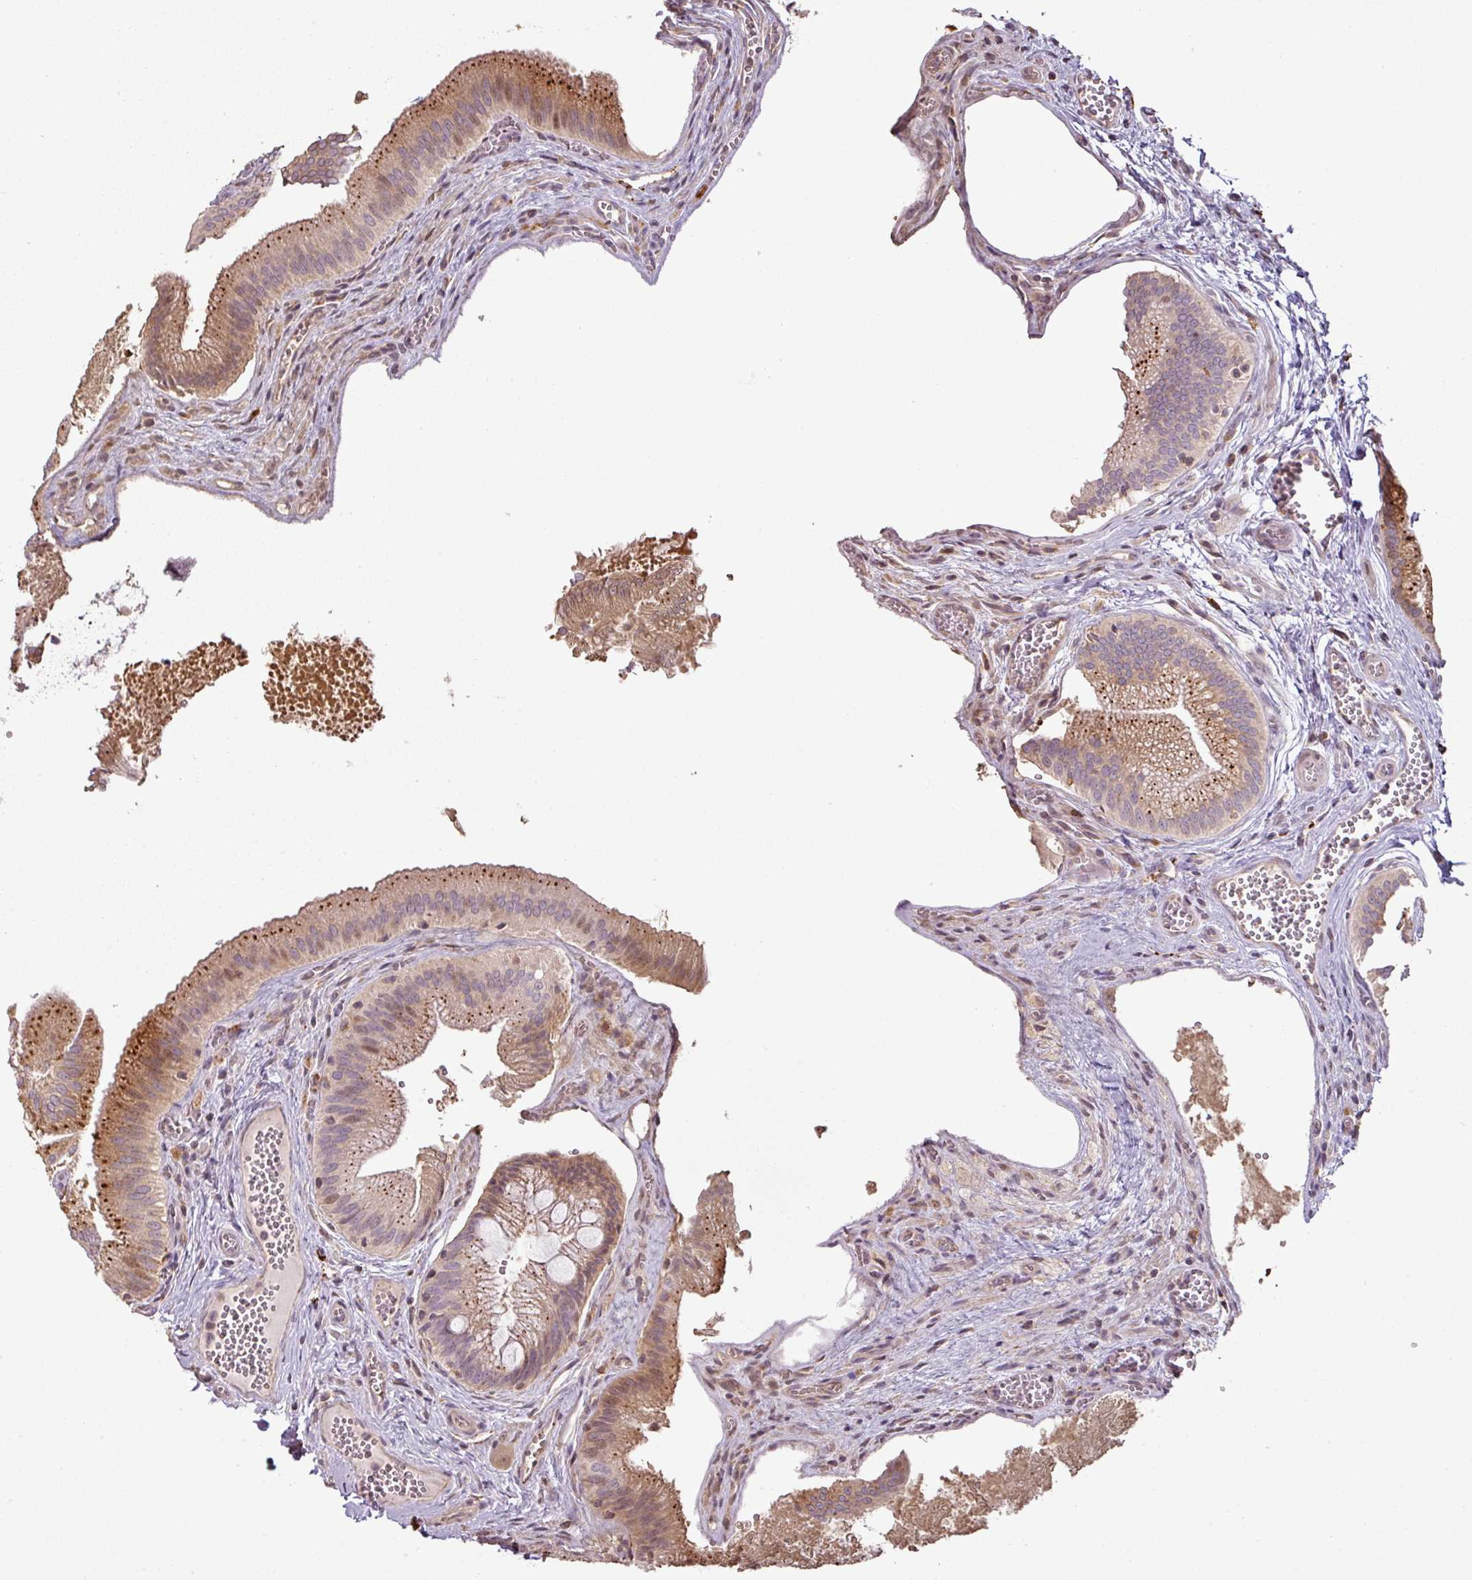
{"staining": {"intensity": "strong", "quantity": ">75%", "location": "cytoplasmic/membranous"}, "tissue": "gallbladder", "cell_type": "Glandular cells", "image_type": "normal", "snomed": [{"axis": "morphology", "description": "Normal tissue, NOS"}, {"axis": "topography", "description": "Gallbladder"}], "caption": "A high-resolution image shows immunohistochemistry staining of normal gallbladder, which reveals strong cytoplasmic/membranous expression in about >75% of glandular cells. Using DAB (brown) and hematoxylin (blue) stains, captured at high magnification using brightfield microscopy.", "gene": "CXCR5", "patient": {"sex": "male", "age": 17}}